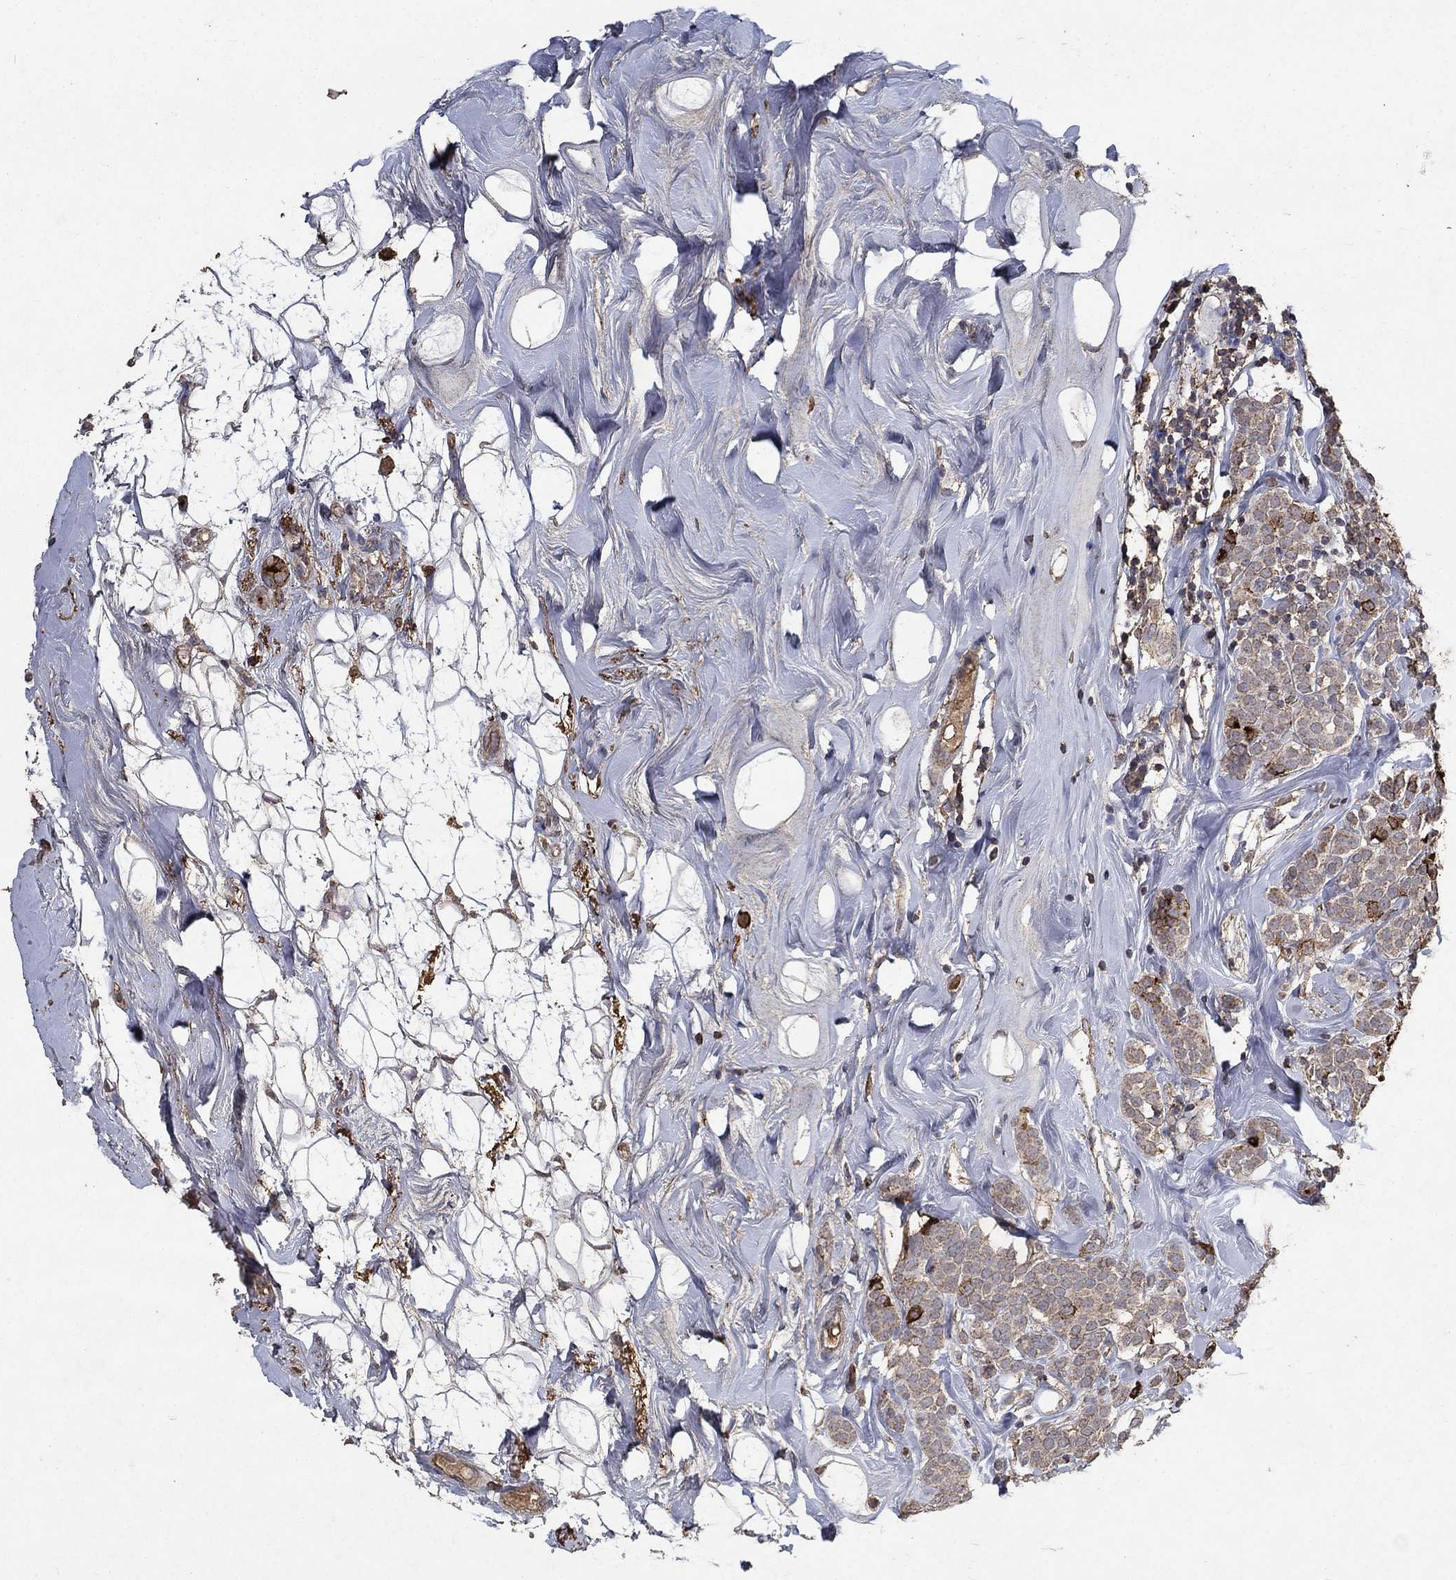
{"staining": {"intensity": "strong", "quantity": "25%-75%", "location": "cytoplasmic/membranous"}, "tissue": "breast cancer", "cell_type": "Tumor cells", "image_type": "cancer", "snomed": [{"axis": "morphology", "description": "Lobular carcinoma"}, {"axis": "topography", "description": "Breast"}], "caption": "Strong cytoplasmic/membranous protein staining is seen in approximately 25%-75% of tumor cells in lobular carcinoma (breast).", "gene": "CD24", "patient": {"sex": "female", "age": 49}}